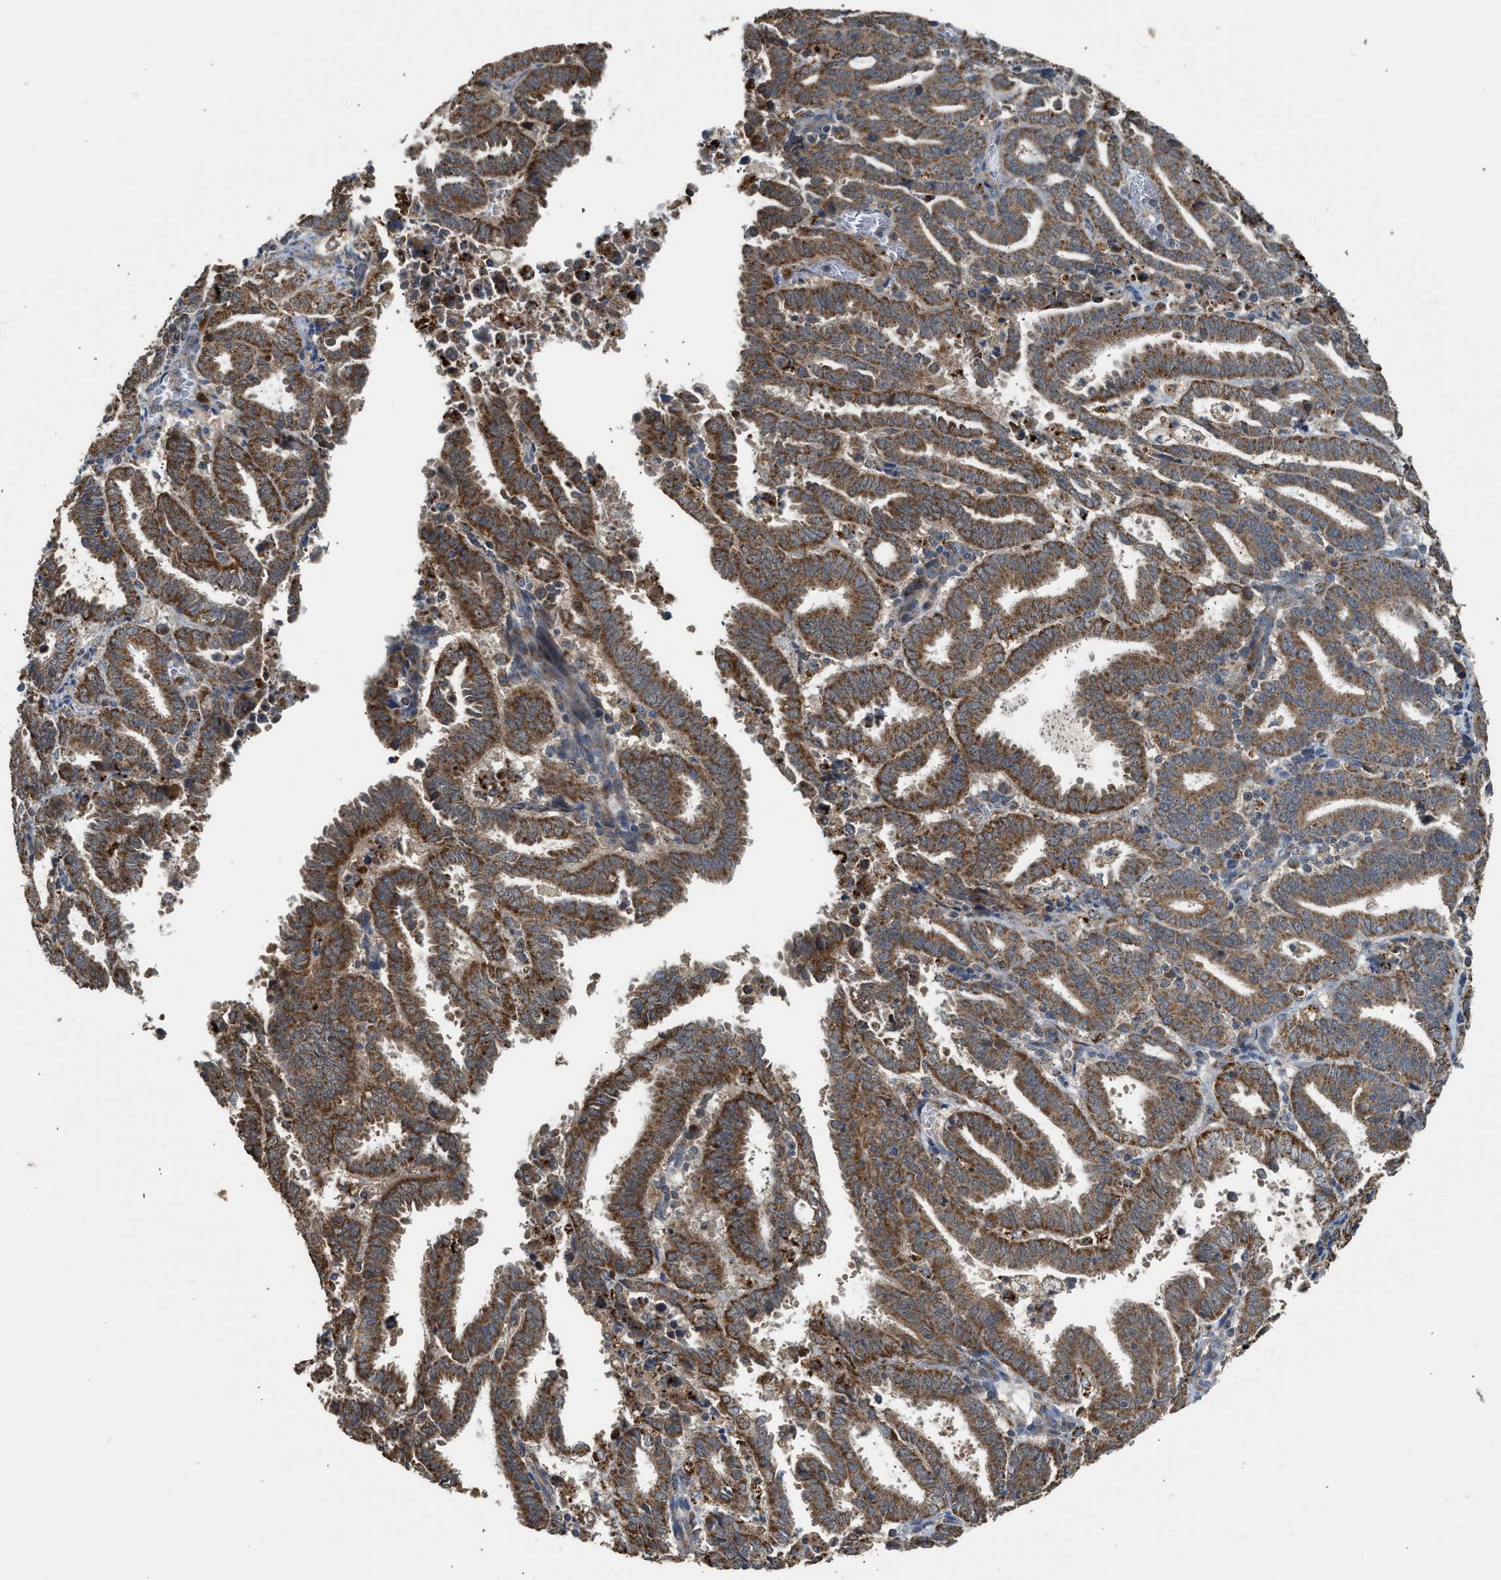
{"staining": {"intensity": "strong", "quantity": ">75%", "location": "cytoplasmic/membranous"}, "tissue": "endometrial cancer", "cell_type": "Tumor cells", "image_type": "cancer", "snomed": [{"axis": "morphology", "description": "Adenocarcinoma, NOS"}, {"axis": "topography", "description": "Uterus"}], "caption": "There is high levels of strong cytoplasmic/membranous positivity in tumor cells of endometrial cancer (adenocarcinoma), as demonstrated by immunohistochemical staining (brown color).", "gene": "STARD3", "patient": {"sex": "female", "age": 83}}